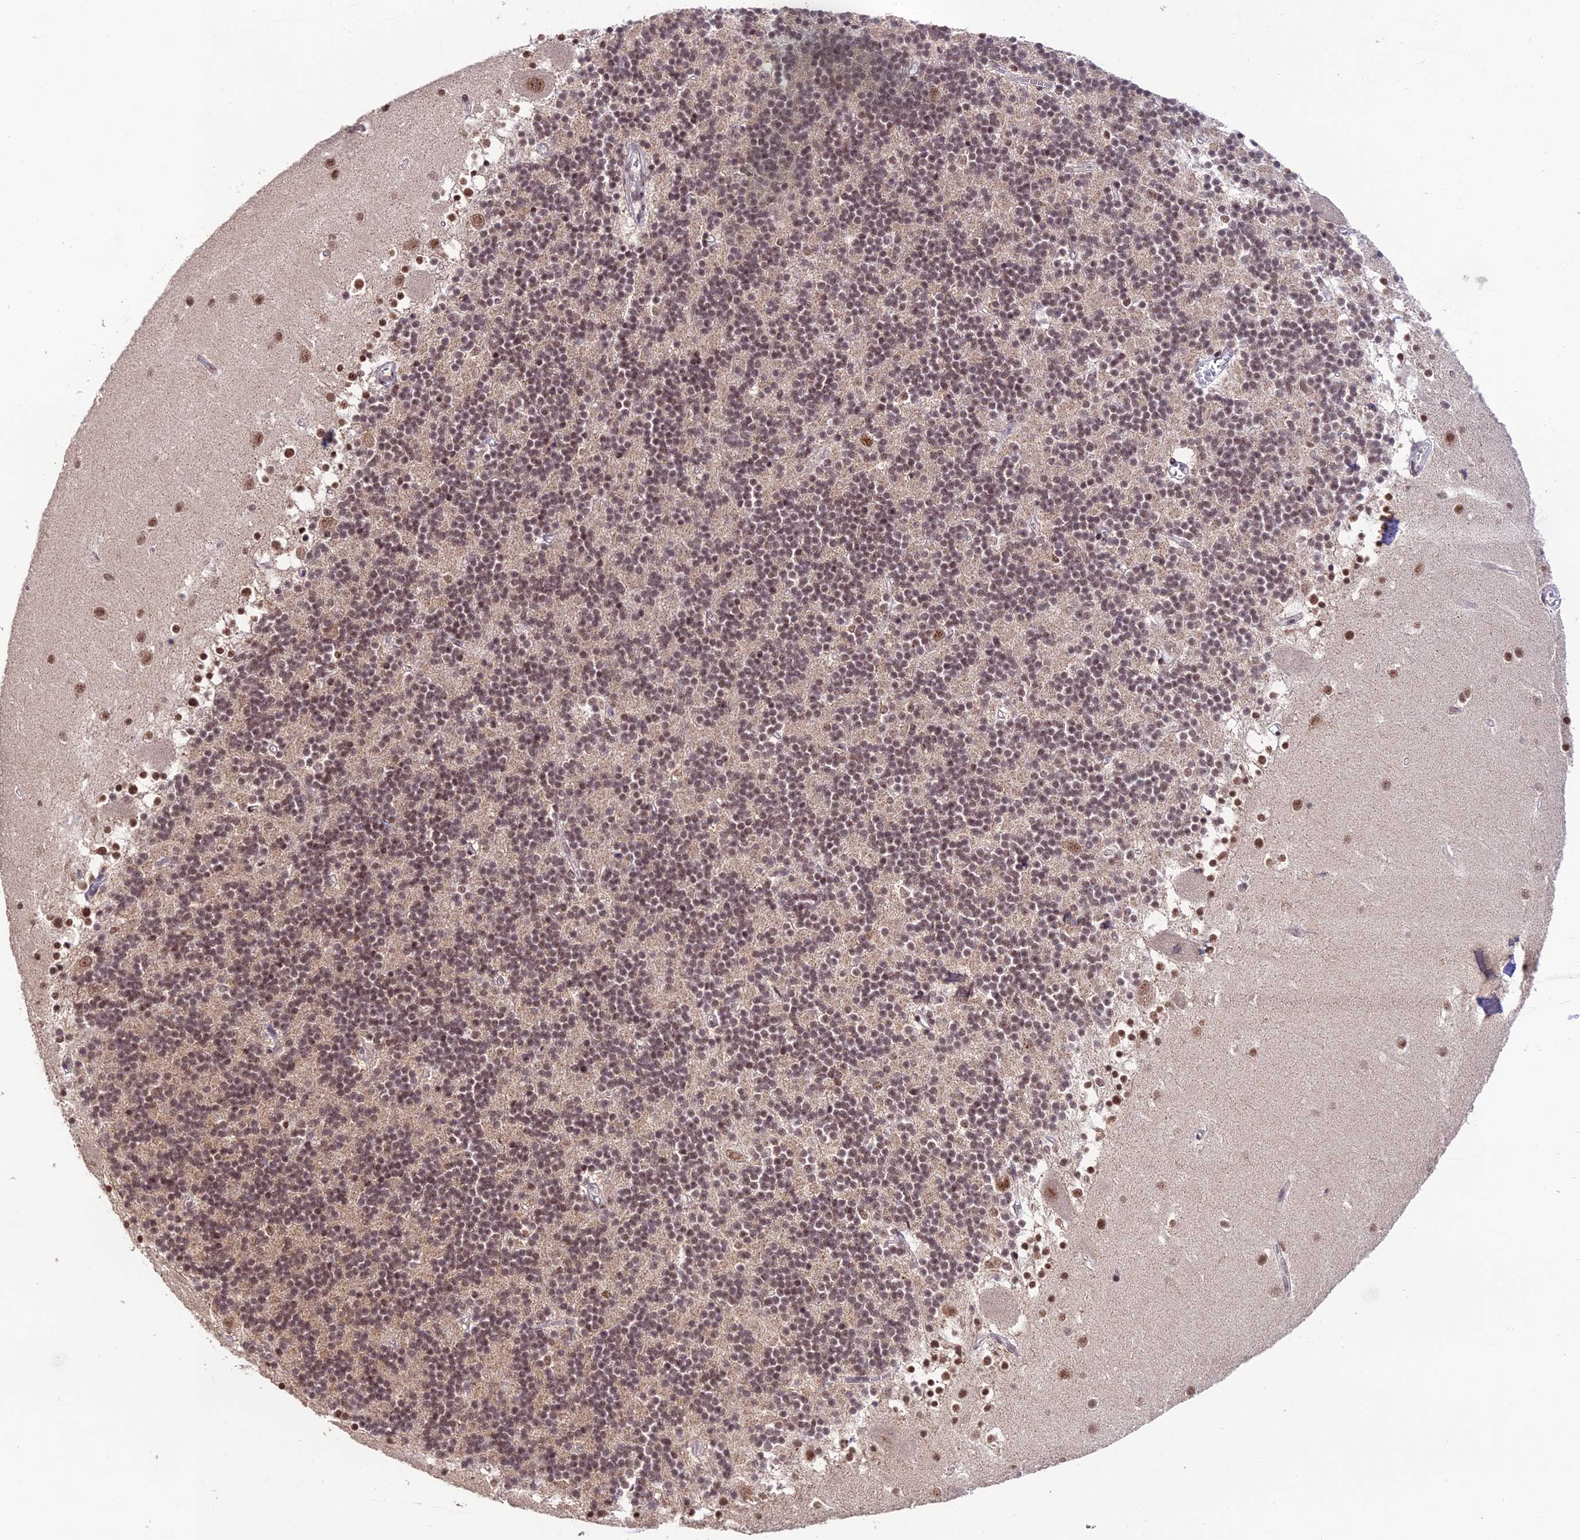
{"staining": {"intensity": "weak", "quantity": "25%-75%", "location": "nuclear"}, "tissue": "cerebellum", "cell_type": "Cells in granular layer", "image_type": "normal", "snomed": [{"axis": "morphology", "description": "Normal tissue, NOS"}, {"axis": "topography", "description": "Cerebellum"}], "caption": "Cerebellum stained with IHC exhibits weak nuclear expression in approximately 25%-75% of cells in granular layer. (DAB IHC with brightfield microscopy, high magnification).", "gene": "THOC7", "patient": {"sex": "male", "age": 54}}